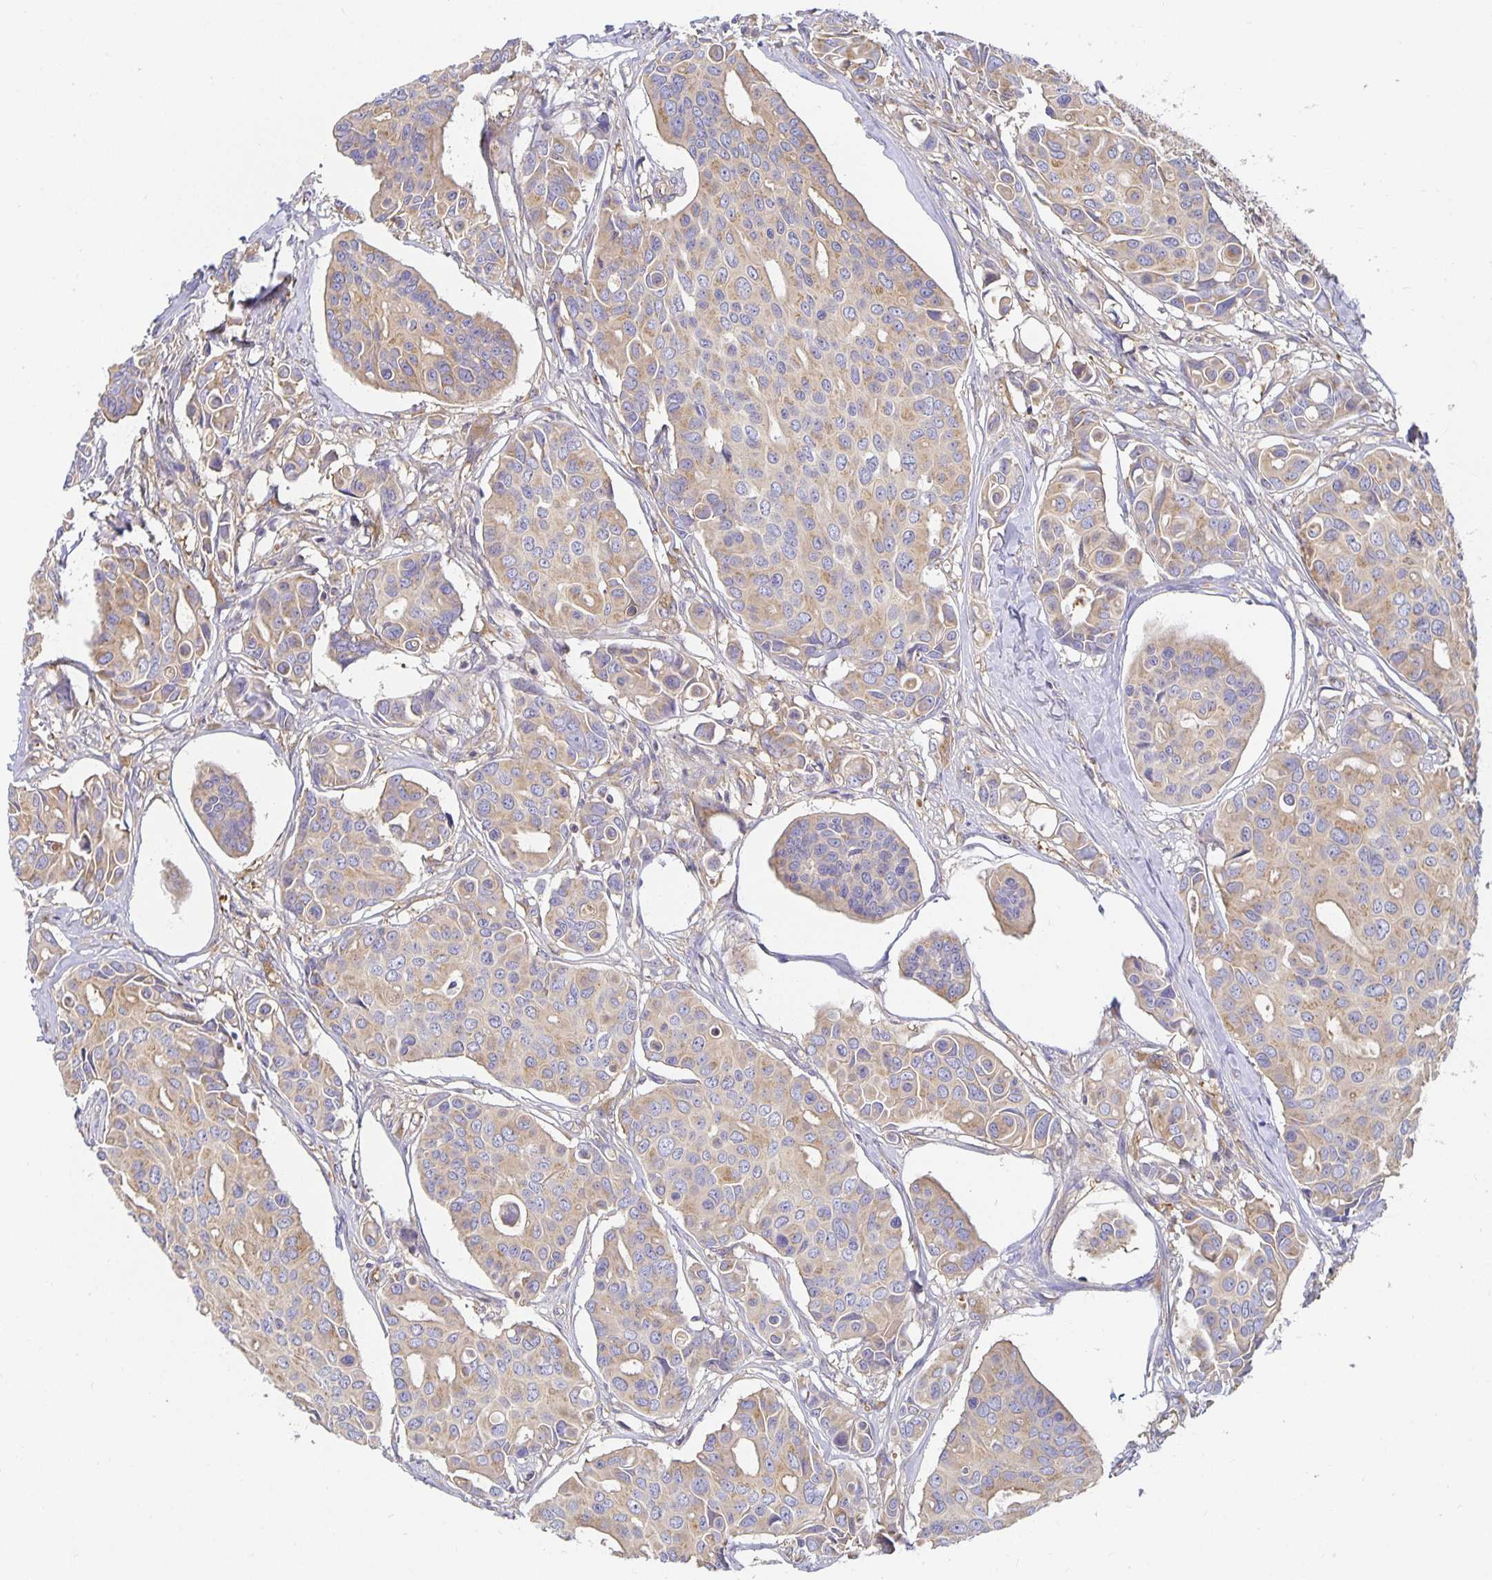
{"staining": {"intensity": "weak", "quantity": ">75%", "location": "cytoplasmic/membranous"}, "tissue": "breast cancer", "cell_type": "Tumor cells", "image_type": "cancer", "snomed": [{"axis": "morphology", "description": "Normal tissue, NOS"}, {"axis": "morphology", "description": "Duct carcinoma"}, {"axis": "topography", "description": "Skin"}, {"axis": "topography", "description": "Breast"}], "caption": "An image of breast cancer (intraductal carcinoma) stained for a protein exhibits weak cytoplasmic/membranous brown staining in tumor cells. (IHC, brightfield microscopy, high magnification).", "gene": "USO1", "patient": {"sex": "female", "age": 54}}